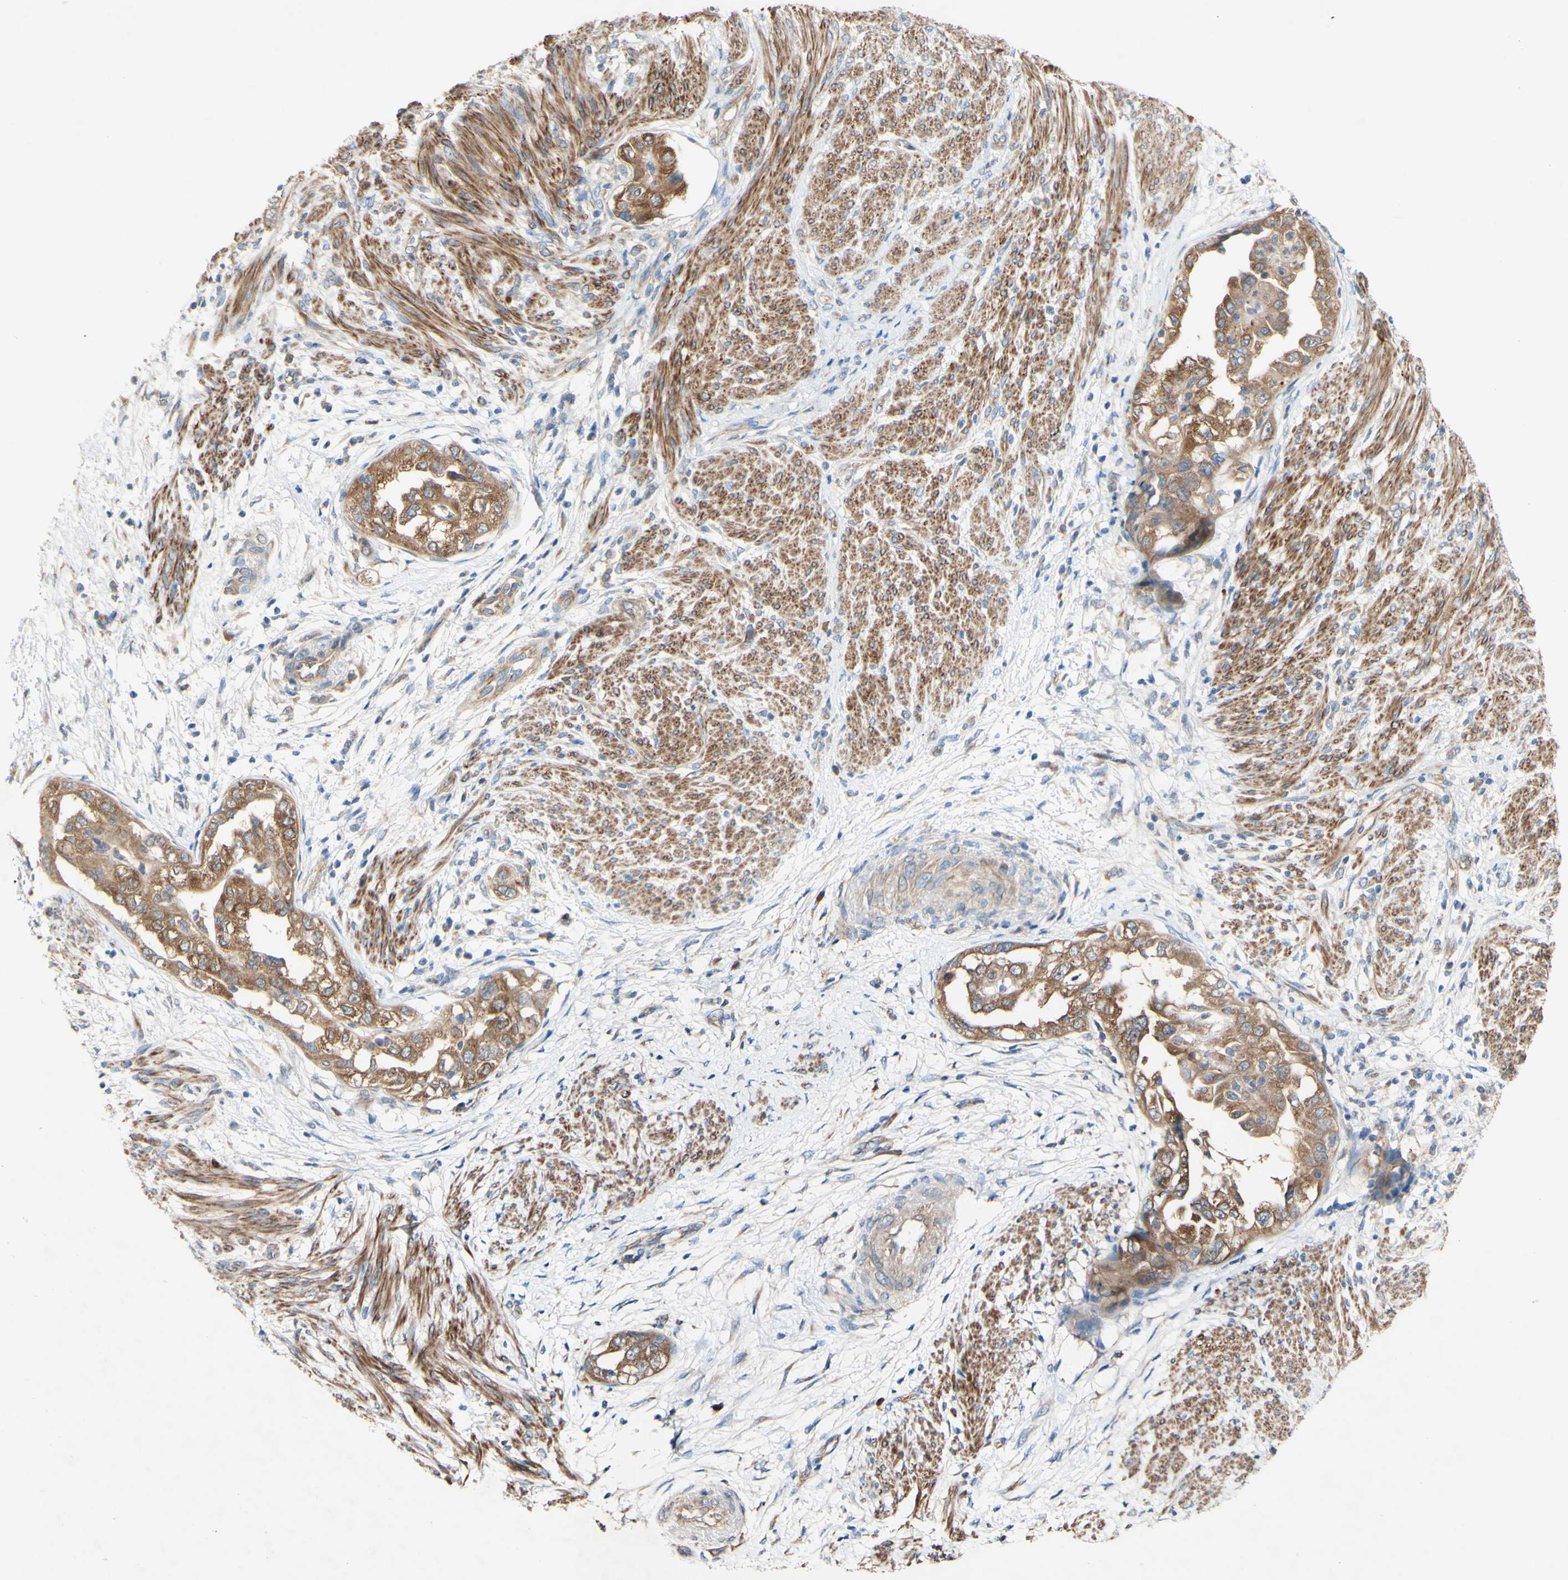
{"staining": {"intensity": "moderate", "quantity": ">75%", "location": "cytoplasmic/membranous"}, "tissue": "endometrial cancer", "cell_type": "Tumor cells", "image_type": "cancer", "snomed": [{"axis": "morphology", "description": "Adenocarcinoma, NOS"}, {"axis": "topography", "description": "Endometrium"}], "caption": "IHC (DAB) staining of endometrial adenocarcinoma displays moderate cytoplasmic/membranous protein expression in approximately >75% of tumor cells.", "gene": "PDGFB", "patient": {"sex": "female", "age": 85}}